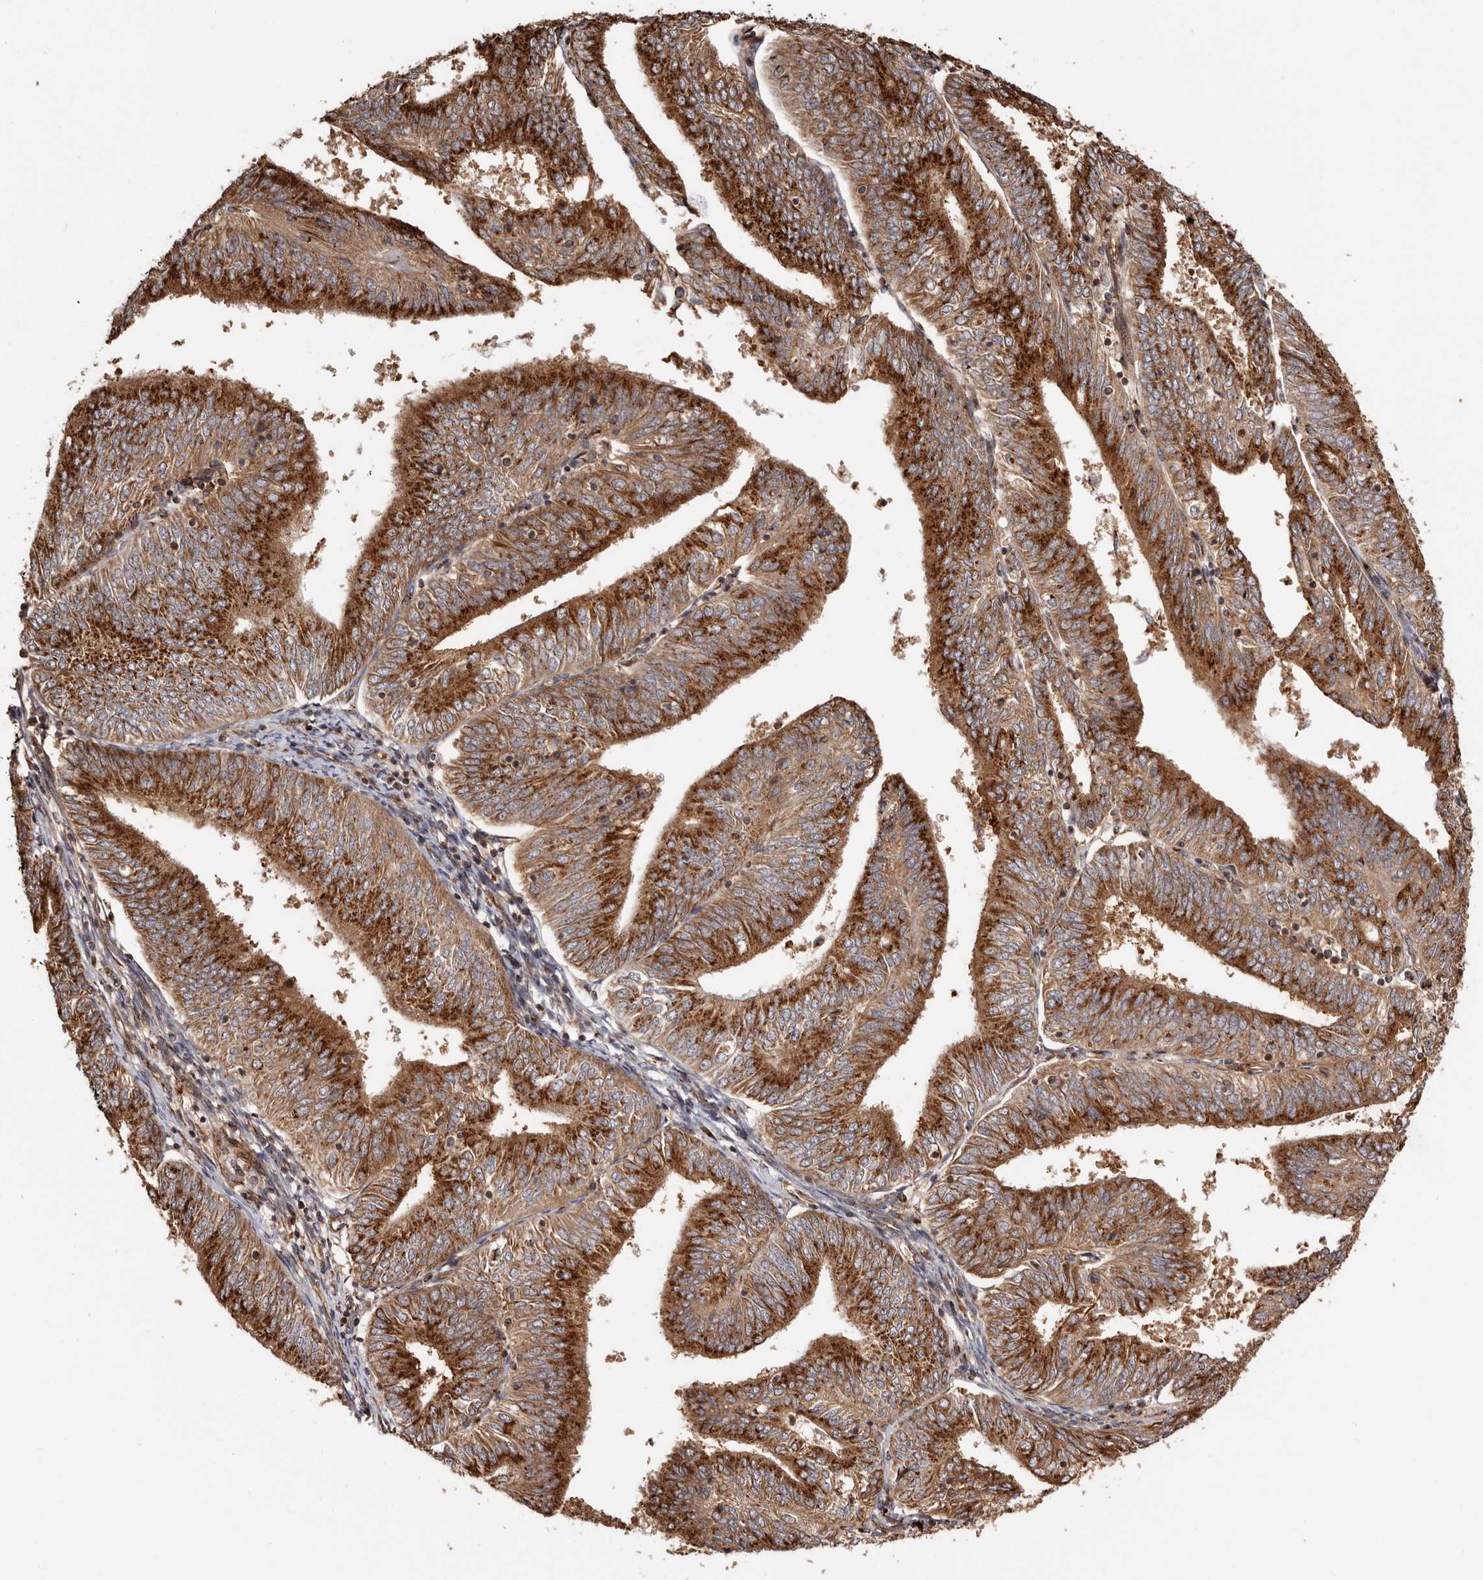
{"staining": {"intensity": "strong", "quantity": ">75%", "location": "cytoplasmic/membranous"}, "tissue": "endometrial cancer", "cell_type": "Tumor cells", "image_type": "cancer", "snomed": [{"axis": "morphology", "description": "Adenocarcinoma, NOS"}, {"axis": "topography", "description": "Endometrium"}], "caption": "Immunohistochemical staining of human endometrial cancer shows high levels of strong cytoplasmic/membranous protein expression in approximately >75% of tumor cells. (brown staining indicates protein expression, while blue staining denotes nuclei).", "gene": "GPR27", "patient": {"sex": "female", "age": 58}}